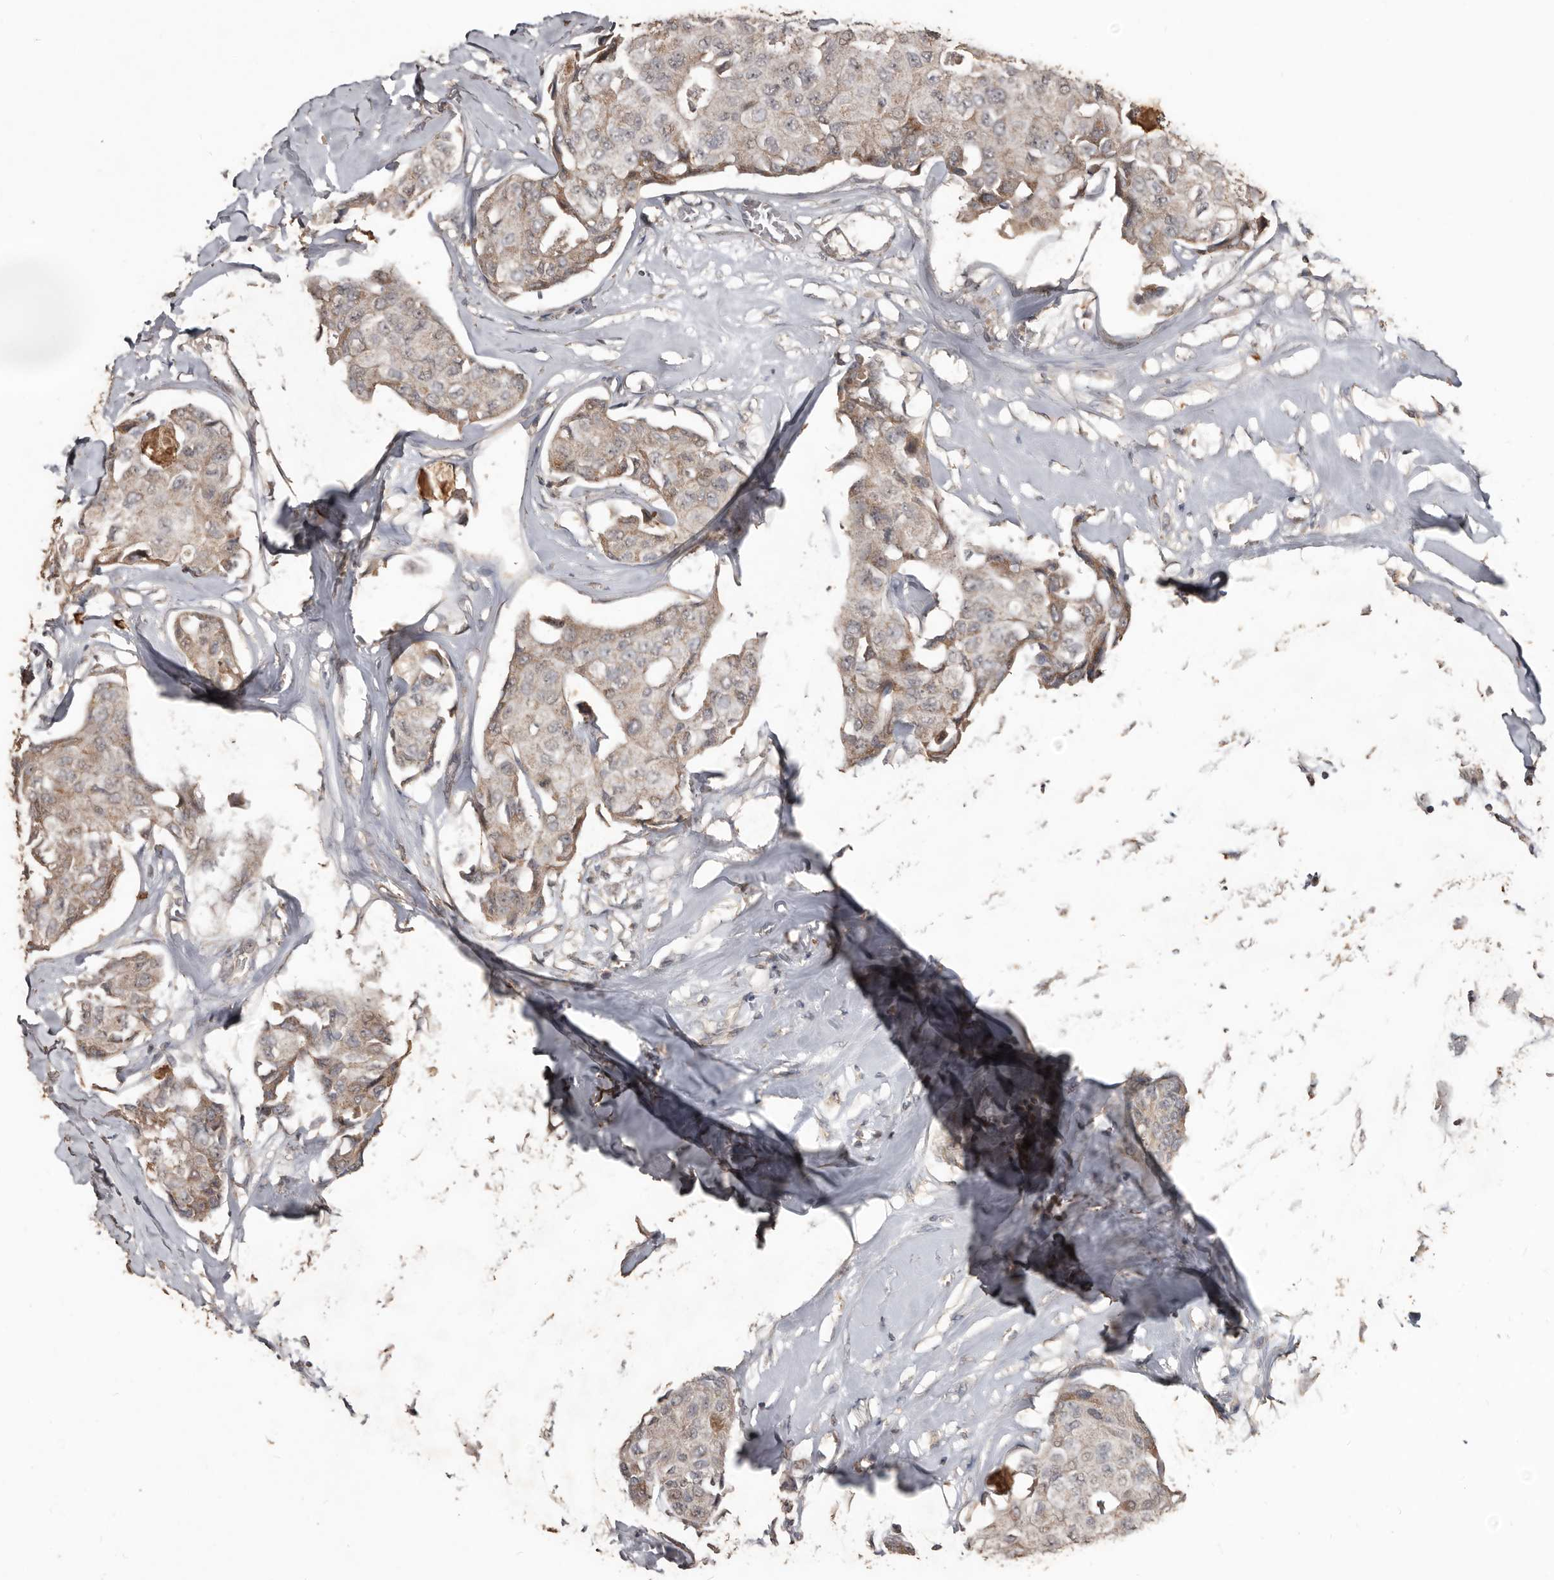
{"staining": {"intensity": "weak", "quantity": ">75%", "location": "cytoplasmic/membranous"}, "tissue": "breast cancer", "cell_type": "Tumor cells", "image_type": "cancer", "snomed": [{"axis": "morphology", "description": "Duct carcinoma"}, {"axis": "topography", "description": "Breast"}], "caption": "Tumor cells display low levels of weak cytoplasmic/membranous positivity in approximately >75% of cells in human breast intraductal carcinoma.", "gene": "BAMBI", "patient": {"sex": "female", "age": 80}}